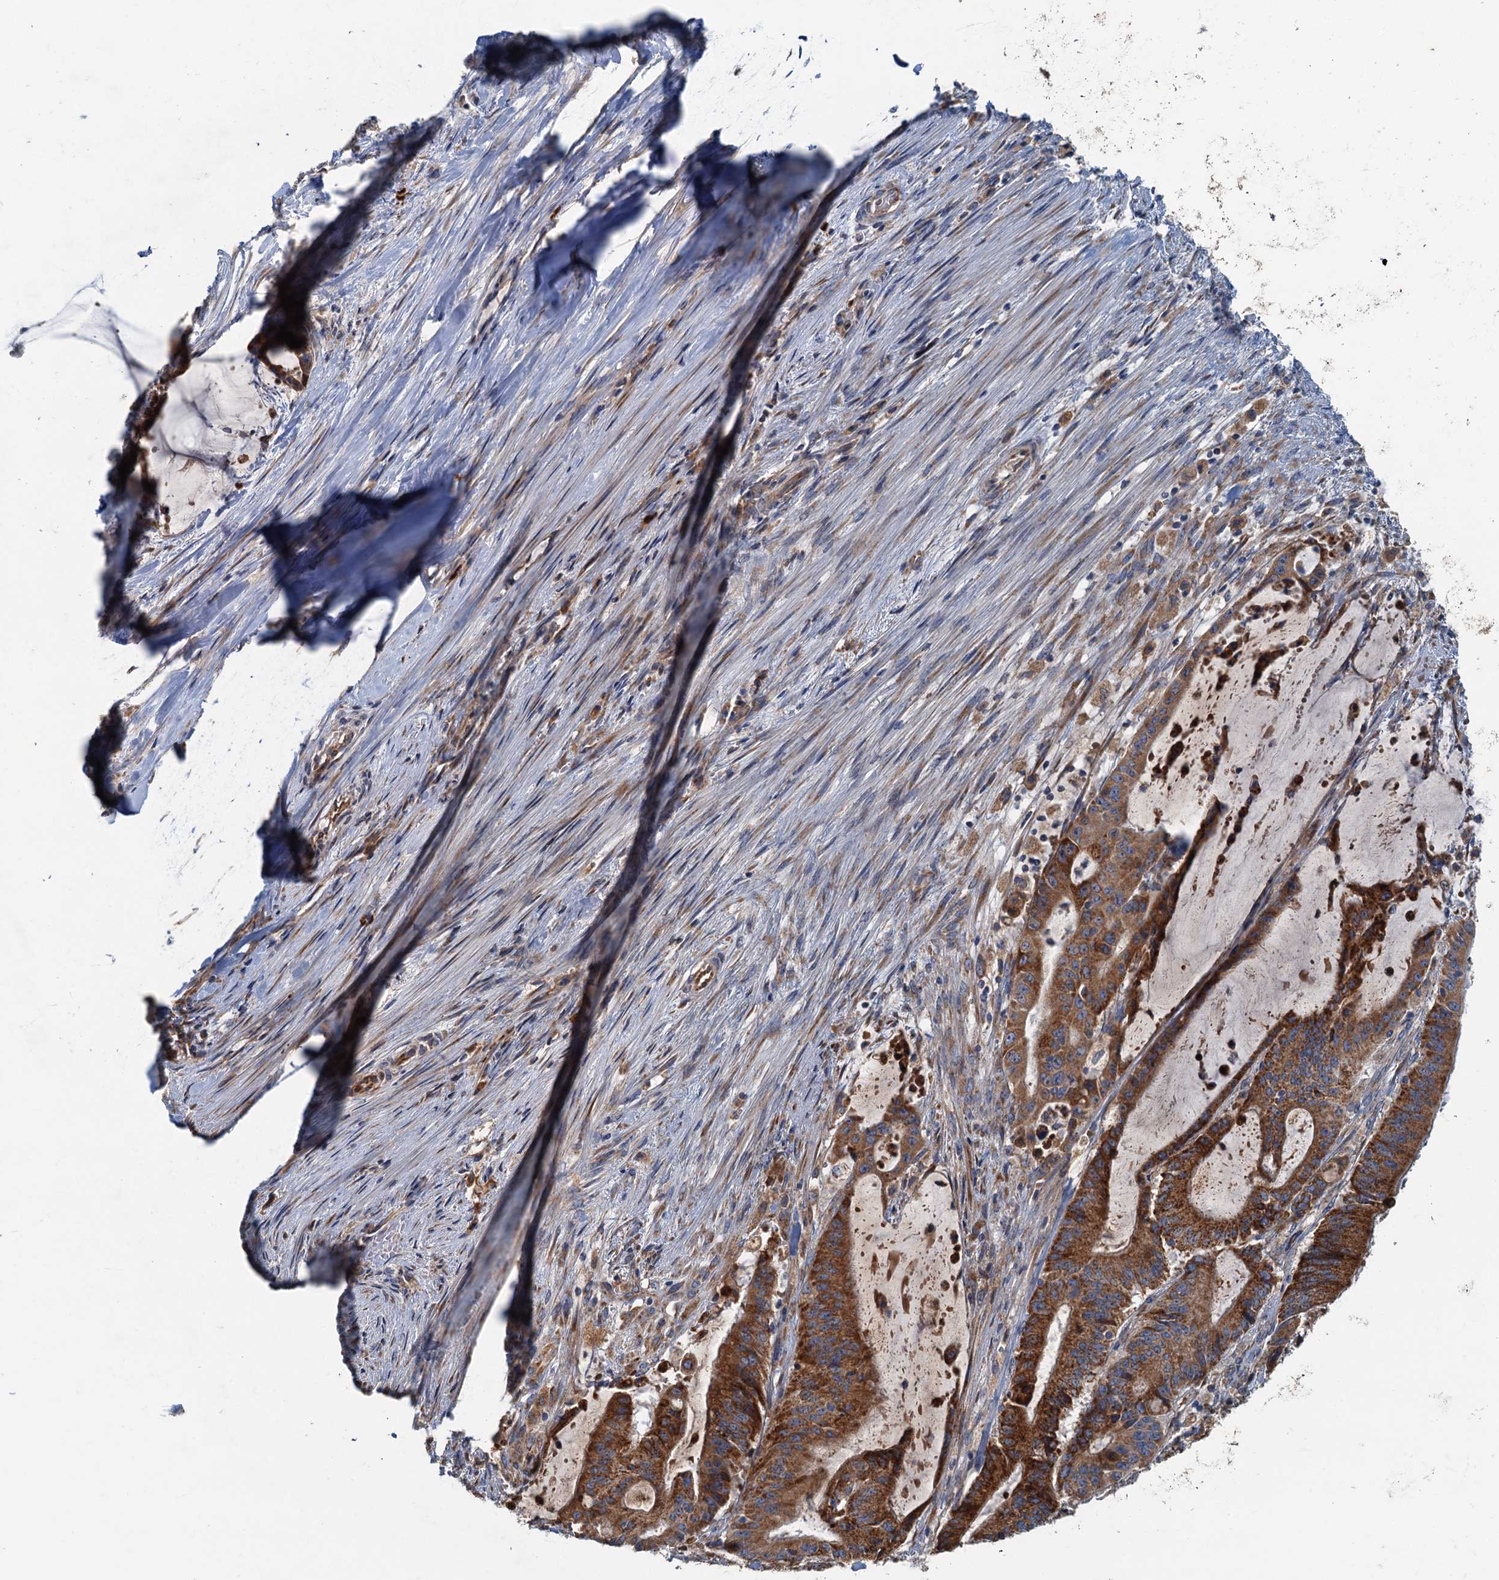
{"staining": {"intensity": "strong", "quantity": ">75%", "location": "cytoplasmic/membranous"}, "tissue": "liver cancer", "cell_type": "Tumor cells", "image_type": "cancer", "snomed": [{"axis": "morphology", "description": "Normal tissue, NOS"}, {"axis": "morphology", "description": "Cholangiocarcinoma"}, {"axis": "topography", "description": "Liver"}, {"axis": "topography", "description": "Peripheral nerve tissue"}], "caption": "Immunohistochemistry staining of liver cancer (cholangiocarcinoma), which shows high levels of strong cytoplasmic/membranous expression in approximately >75% of tumor cells indicating strong cytoplasmic/membranous protein positivity. The staining was performed using DAB (3,3'-diaminobenzidine) (brown) for protein detection and nuclei were counterstained in hematoxylin (blue).", "gene": "SPDYC", "patient": {"sex": "female", "age": 73}}